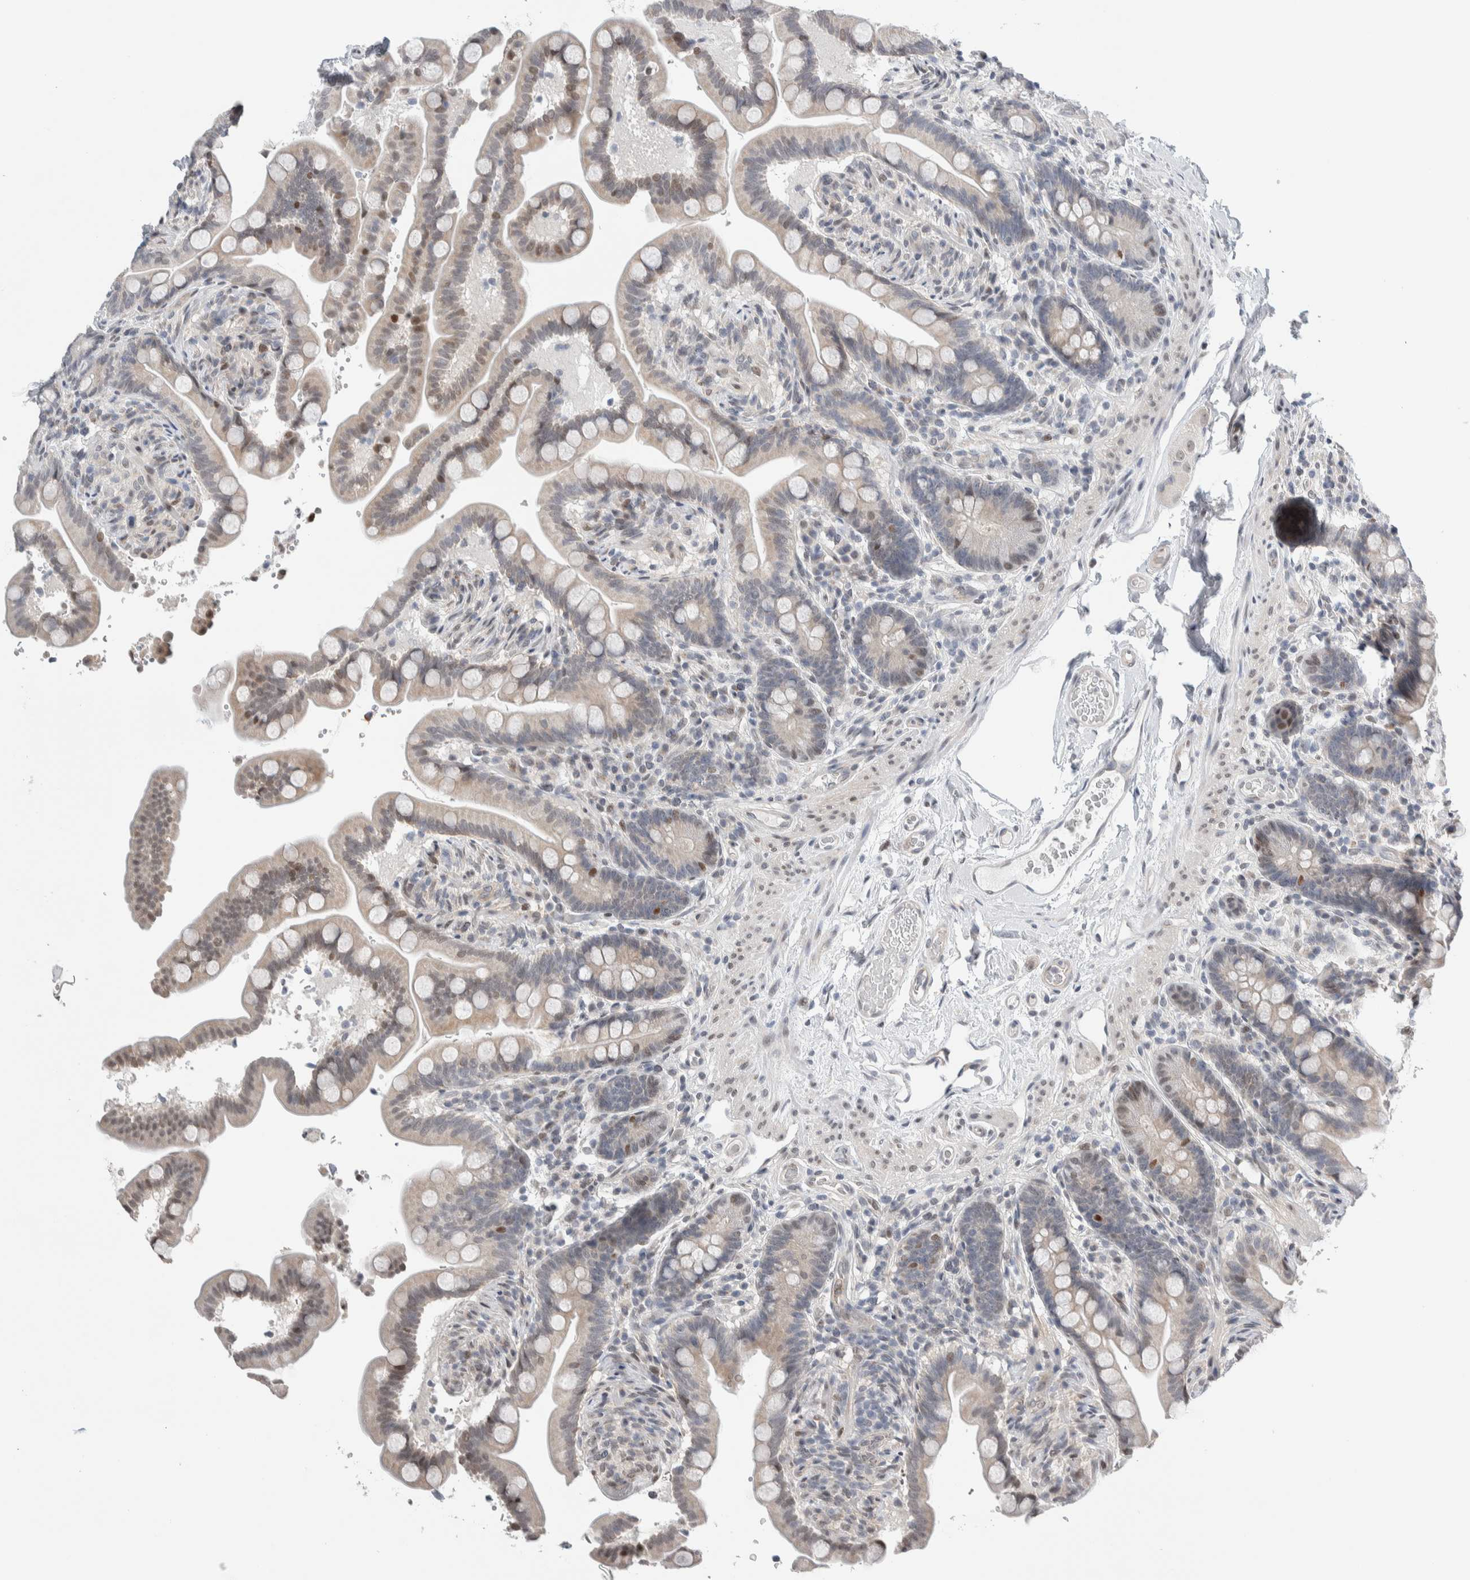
{"staining": {"intensity": "negative", "quantity": "none", "location": "none"}, "tissue": "colon", "cell_type": "Endothelial cells", "image_type": "normal", "snomed": [{"axis": "morphology", "description": "Normal tissue, NOS"}, {"axis": "topography", "description": "Smooth muscle"}, {"axis": "topography", "description": "Colon"}], "caption": "Histopathology image shows no significant protein expression in endothelial cells of benign colon. Brightfield microscopy of immunohistochemistry (IHC) stained with DAB (brown) and hematoxylin (blue), captured at high magnification.", "gene": "NEUROD1", "patient": {"sex": "male", "age": 73}}